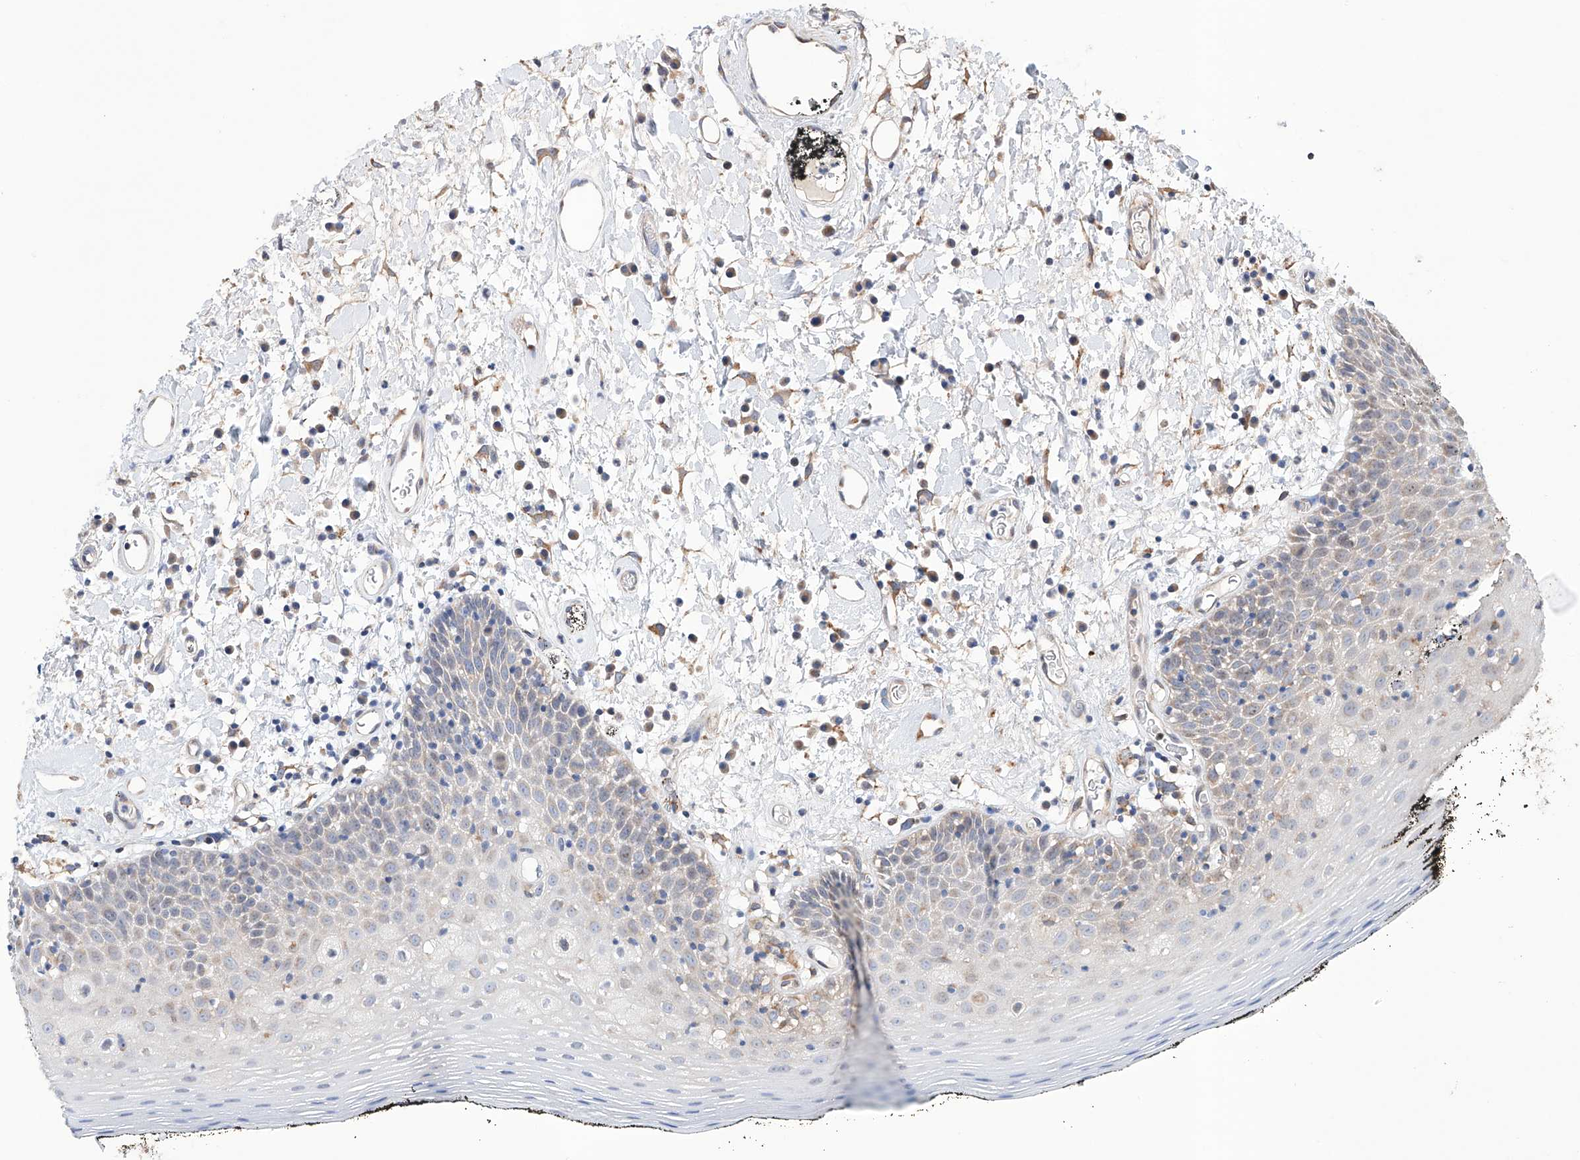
{"staining": {"intensity": "negative", "quantity": "none", "location": "none"}, "tissue": "oral mucosa", "cell_type": "Squamous epithelial cells", "image_type": "normal", "snomed": [{"axis": "morphology", "description": "Normal tissue, NOS"}, {"axis": "topography", "description": "Oral tissue"}], "caption": "This is a photomicrograph of IHC staining of normal oral mucosa, which shows no positivity in squamous epithelial cells. (Immunohistochemistry (ihc), brightfield microscopy, high magnification).", "gene": "AFG1L", "patient": {"sex": "male", "age": 74}}